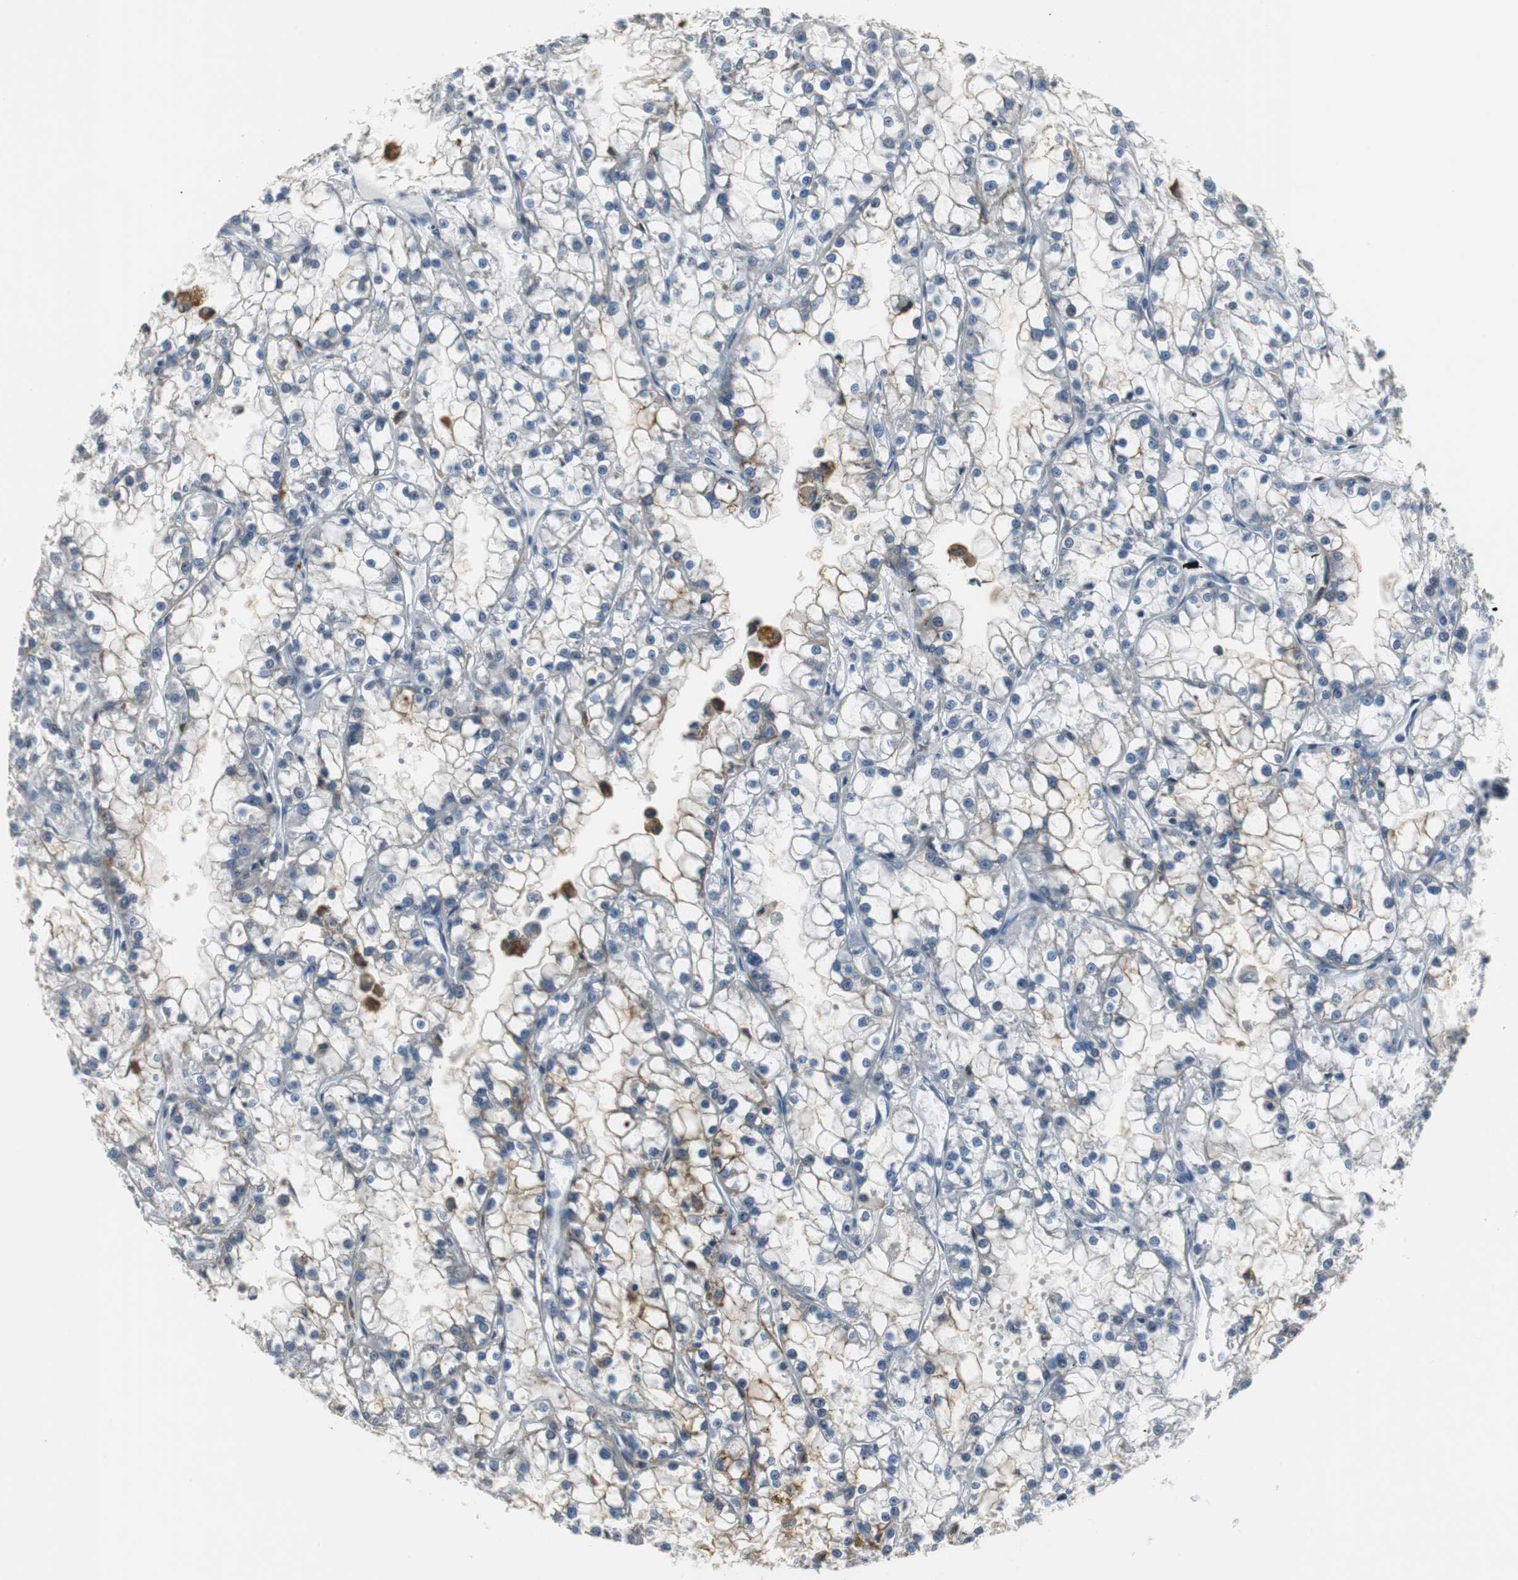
{"staining": {"intensity": "weak", "quantity": "25%-75%", "location": "cytoplasmic/membranous"}, "tissue": "renal cancer", "cell_type": "Tumor cells", "image_type": "cancer", "snomed": [{"axis": "morphology", "description": "Adenocarcinoma, NOS"}, {"axis": "topography", "description": "Kidney"}], "caption": "IHC (DAB) staining of renal cancer (adenocarcinoma) reveals weak cytoplasmic/membranous protein positivity in approximately 25%-75% of tumor cells. The staining was performed using DAB to visualize the protein expression in brown, while the nuclei were stained in blue with hematoxylin (Magnification: 20x).", "gene": "SLC2A5", "patient": {"sex": "female", "age": 52}}